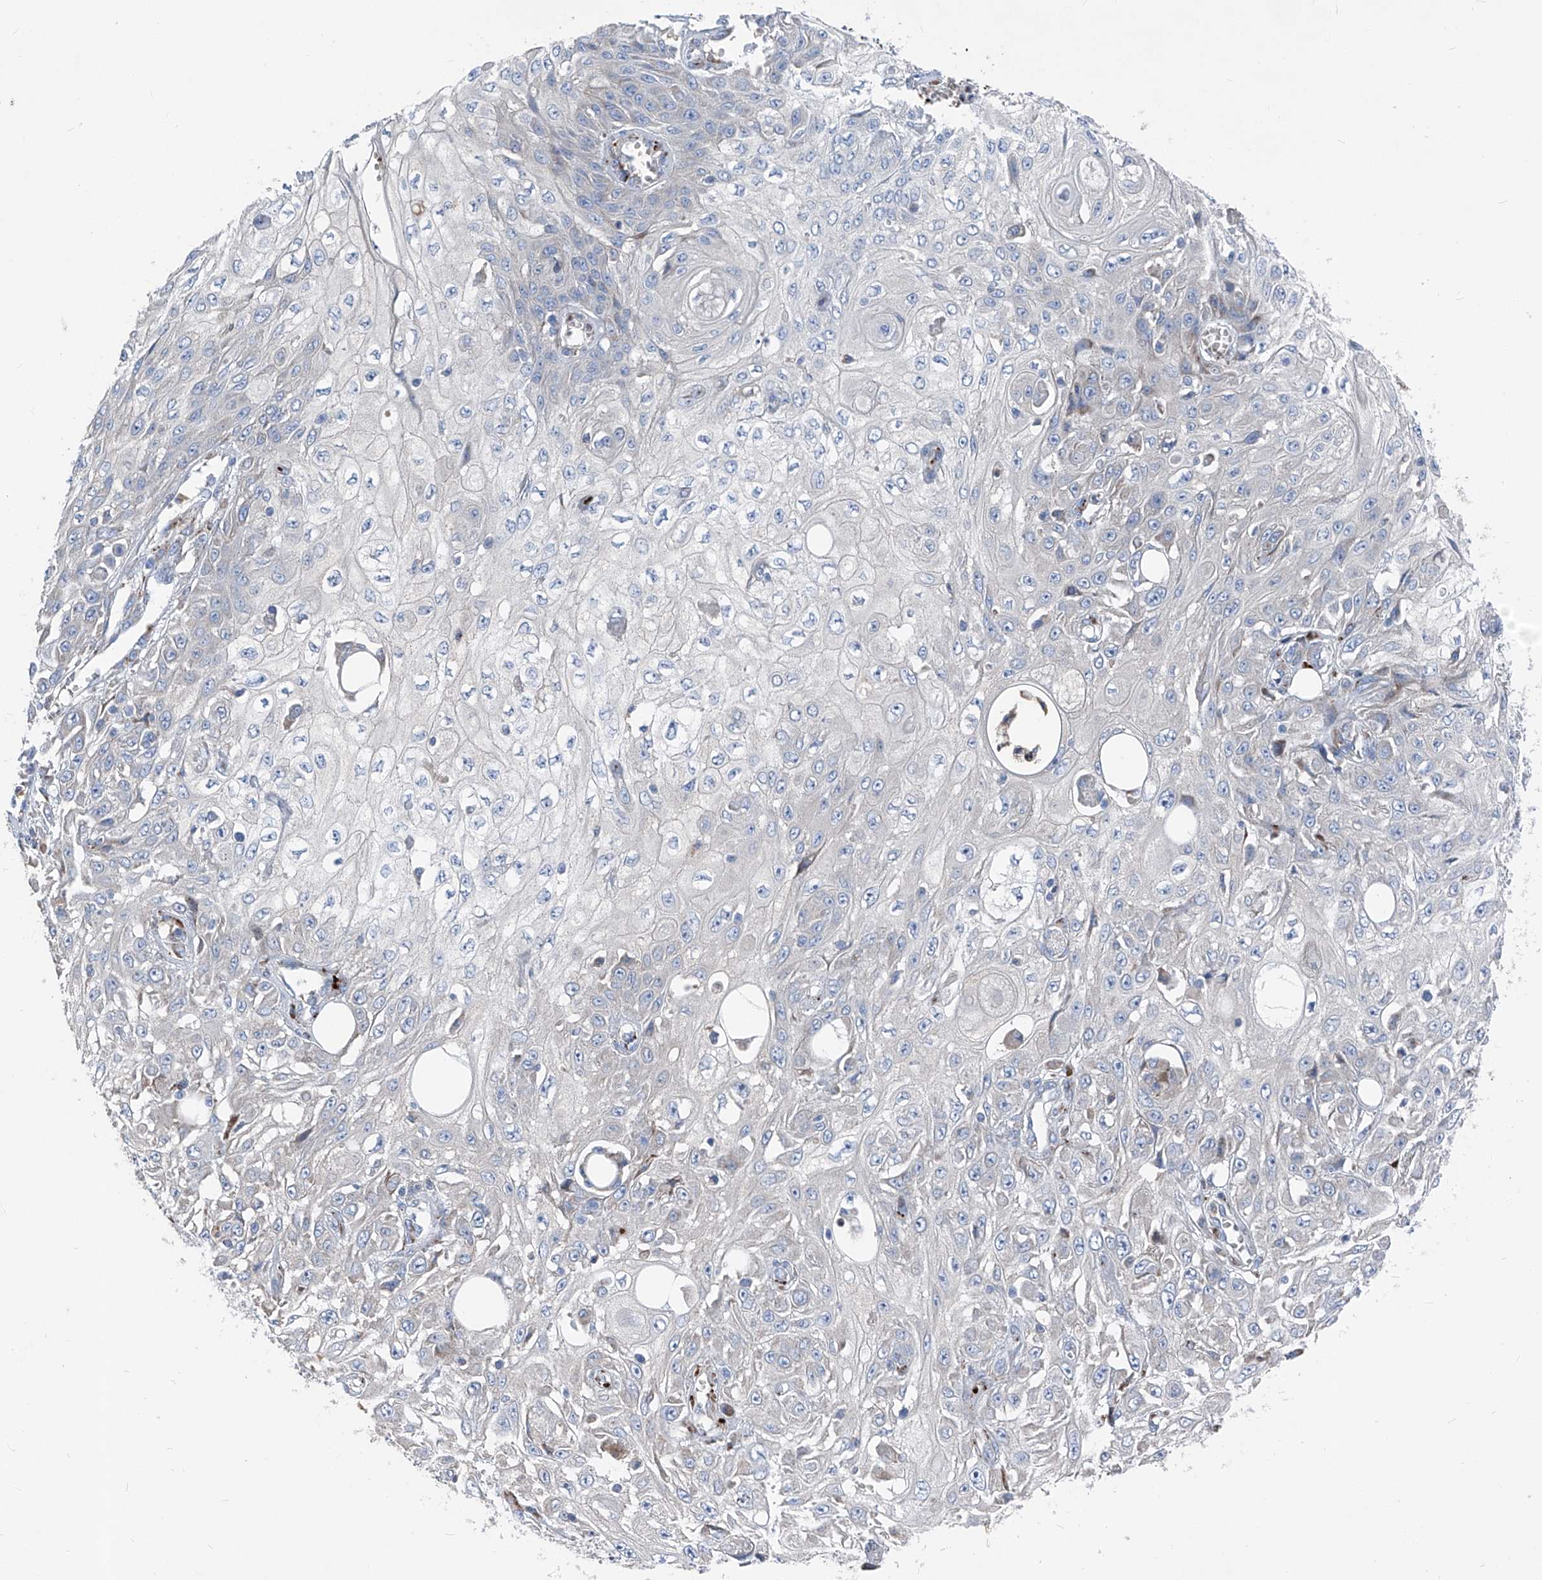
{"staining": {"intensity": "negative", "quantity": "none", "location": "none"}, "tissue": "skin cancer", "cell_type": "Tumor cells", "image_type": "cancer", "snomed": [{"axis": "morphology", "description": "Squamous cell carcinoma, NOS"}, {"axis": "morphology", "description": "Squamous cell carcinoma, metastatic, NOS"}, {"axis": "topography", "description": "Skin"}, {"axis": "topography", "description": "Lymph node"}], "caption": "Immunohistochemistry (IHC) of human skin cancer (metastatic squamous cell carcinoma) exhibits no staining in tumor cells.", "gene": "IFI27", "patient": {"sex": "male", "age": 75}}